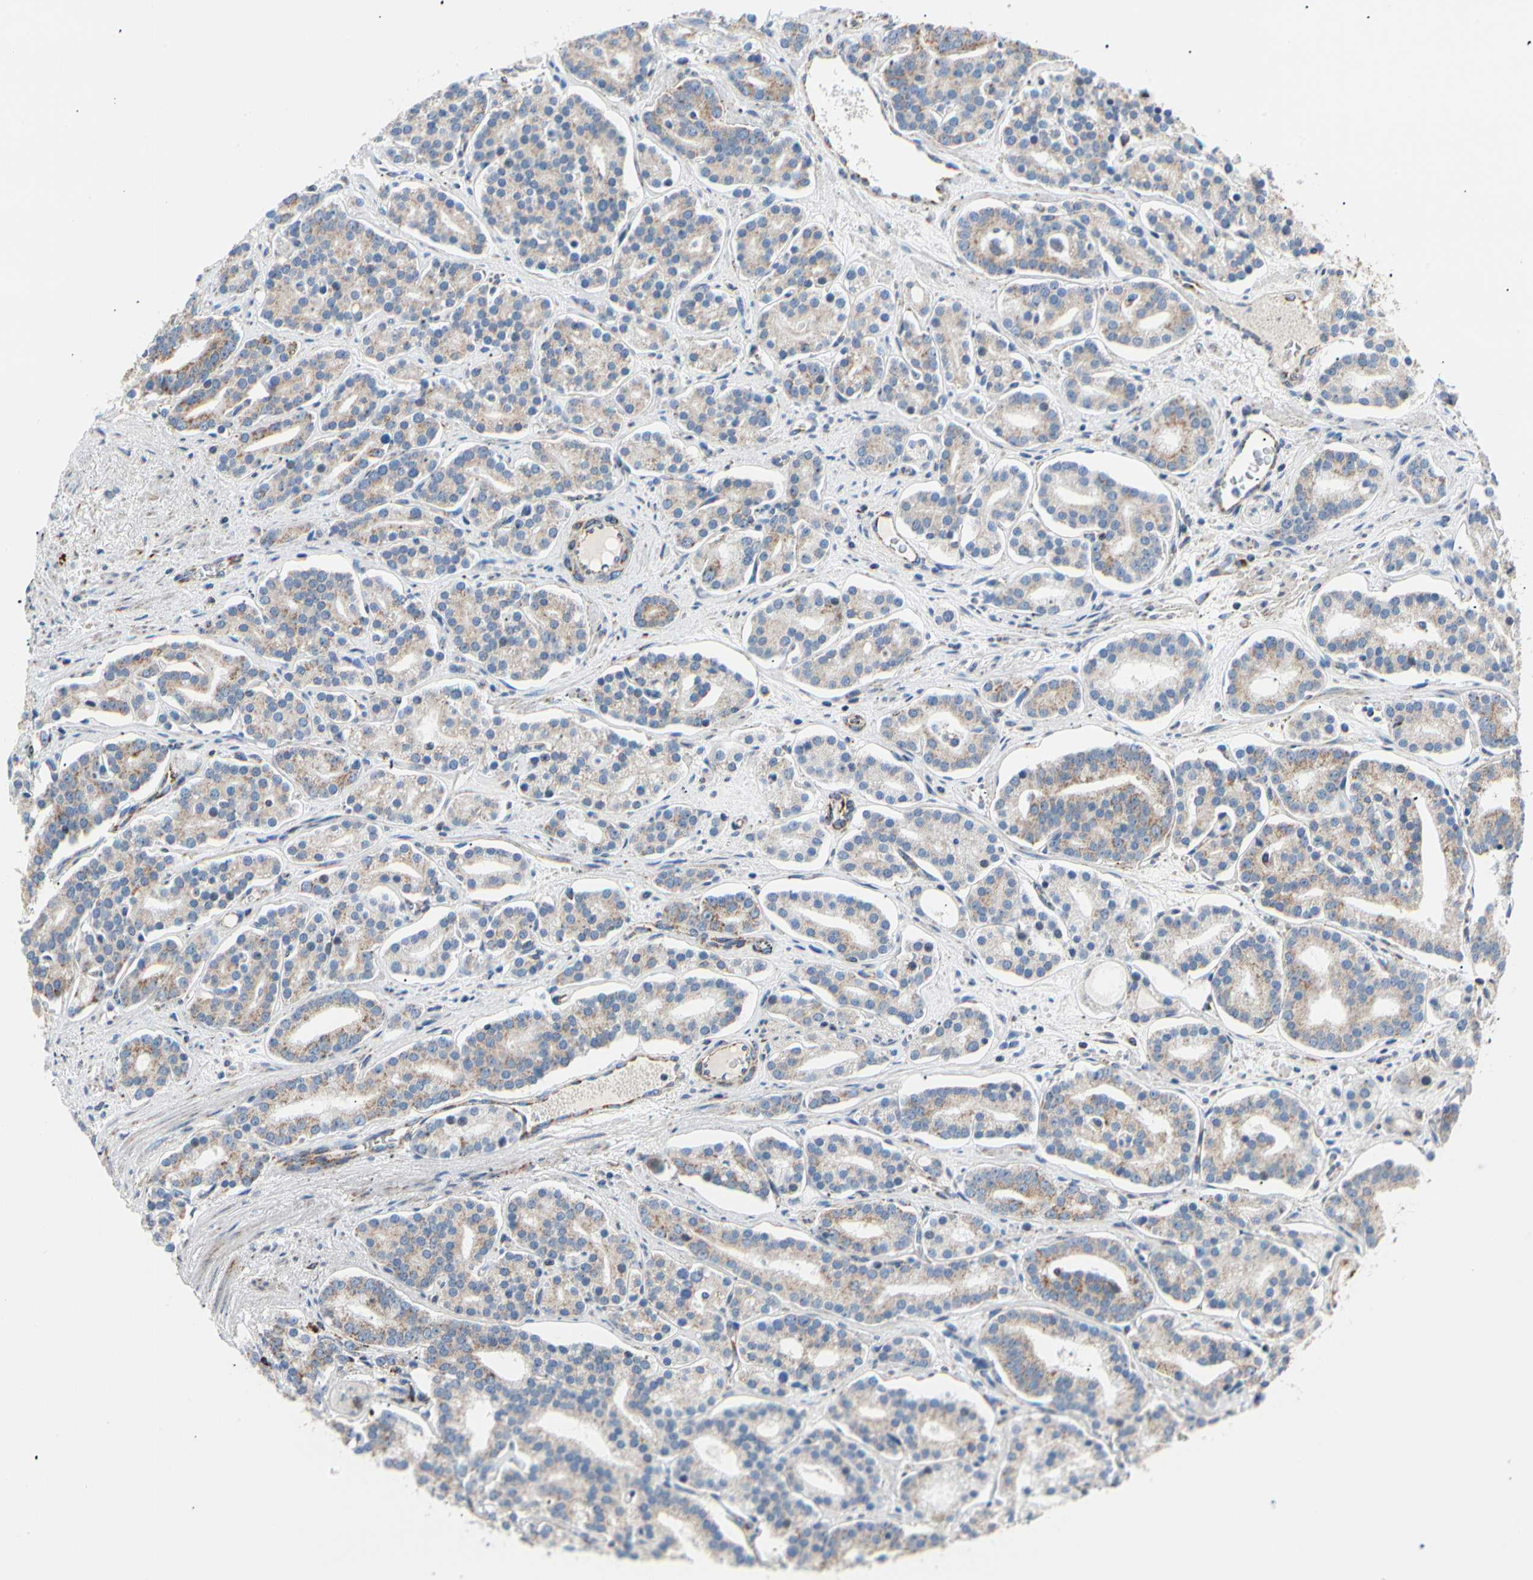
{"staining": {"intensity": "moderate", "quantity": ">75%", "location": "cytoplasmic/membranous"}, "tissue": "prostate cancer", "cell_type": "Tumor cells", "image_type": "cancer", "snomed": [{"axis": "morphology", "description": "Adenocarcinoma, Low grade"}, {"axis": "topography", "description": "Prostate"}], "caption": "Immunohistochemical staining of human prostate cancer displays moderate cytoplasmic/membranous protein staining in approximately >75% of tumor cells. (Brightfield microscopy of DAB IHC at high magnification).", "gene": "ACAT1", "patient": {"sex": "male", "age": 63}}